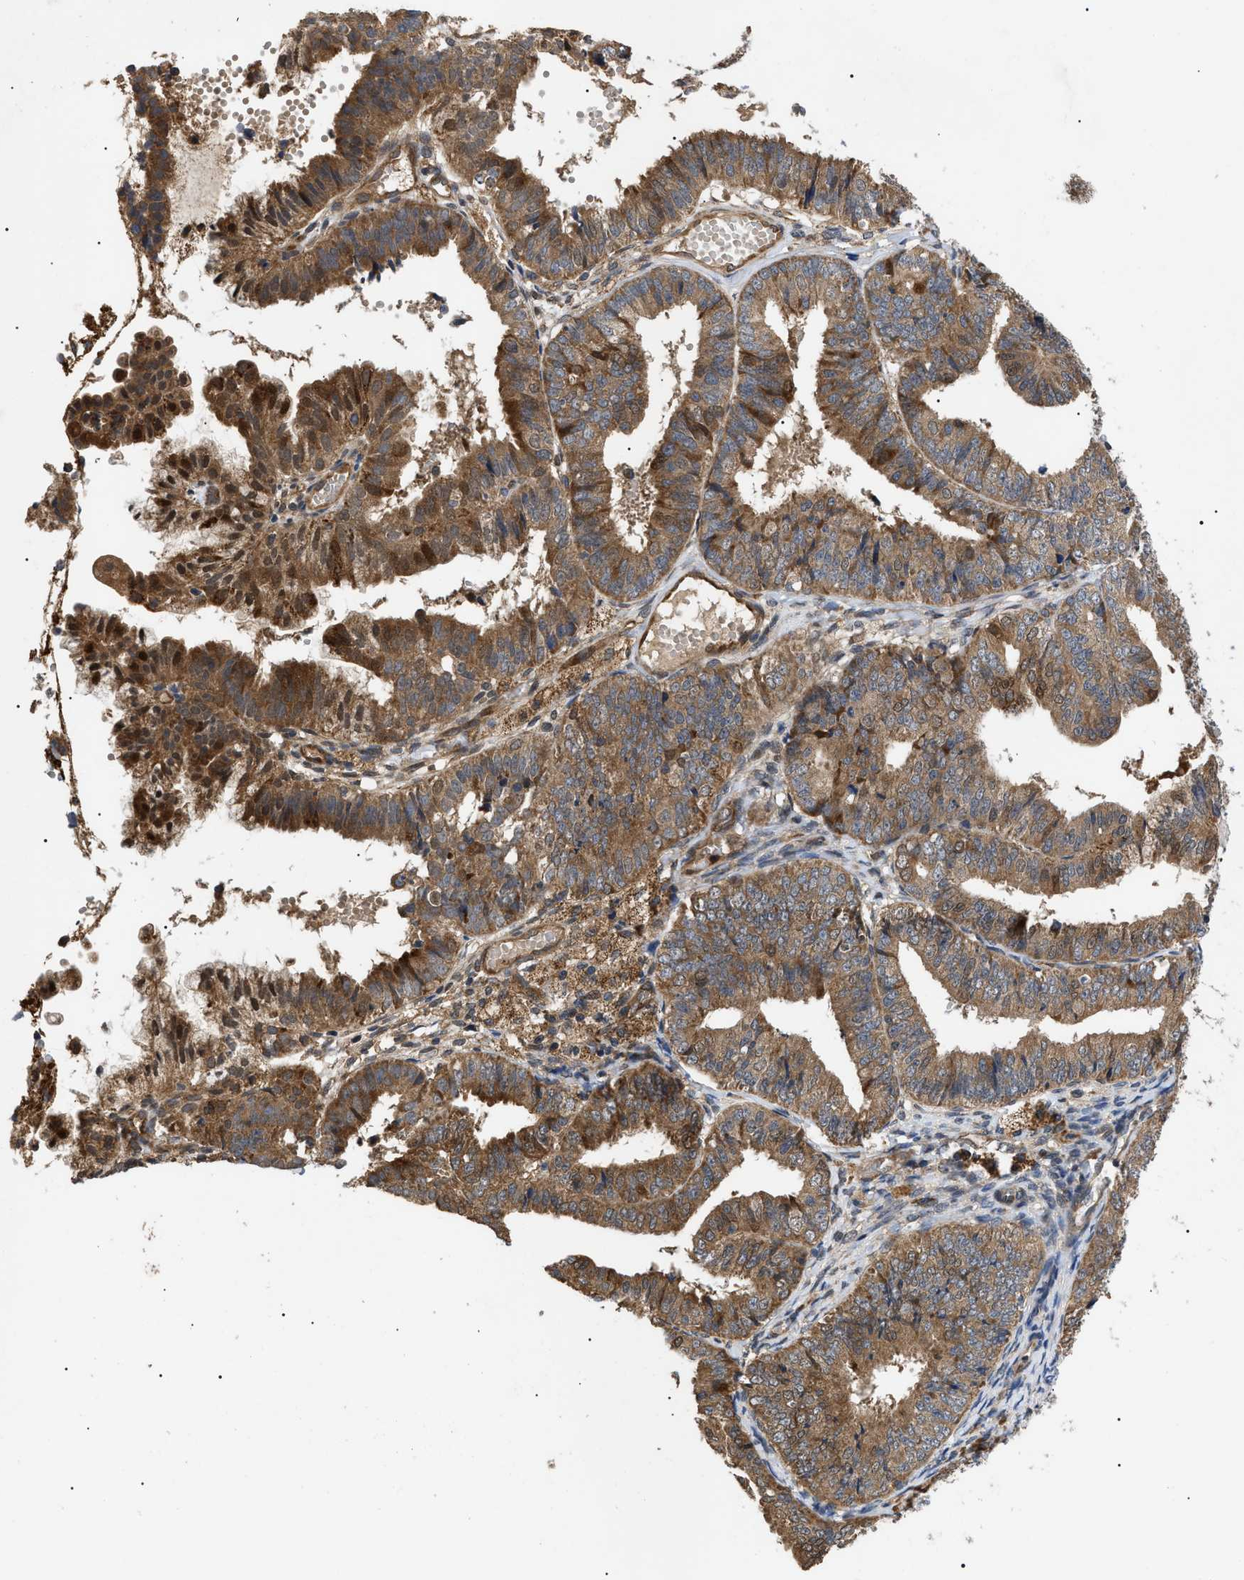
{"staining": {"intensity": "moderate", "quantity": ">75%", "location": "cytoplasmic/membranous,nuclear"}, "tissue": "endometrial cancer", "cell_type": "Tumor cells", "image_type": "cancer", "snomed": [{"axis": "morphology", "description": "Adenocarcinoma, NOS"}, {"axis": "topography", "description": "Endometrium"}], "caption": "Immunohistochemistry image of endometrial cancer stained for a protein (brown), which displays medium levels of moderate cytoplasmic/membranous and nuclear expression in about >75% of tumor cells.", "gene": "ASTL", "patient": {"sex": "female", "age": 63}}